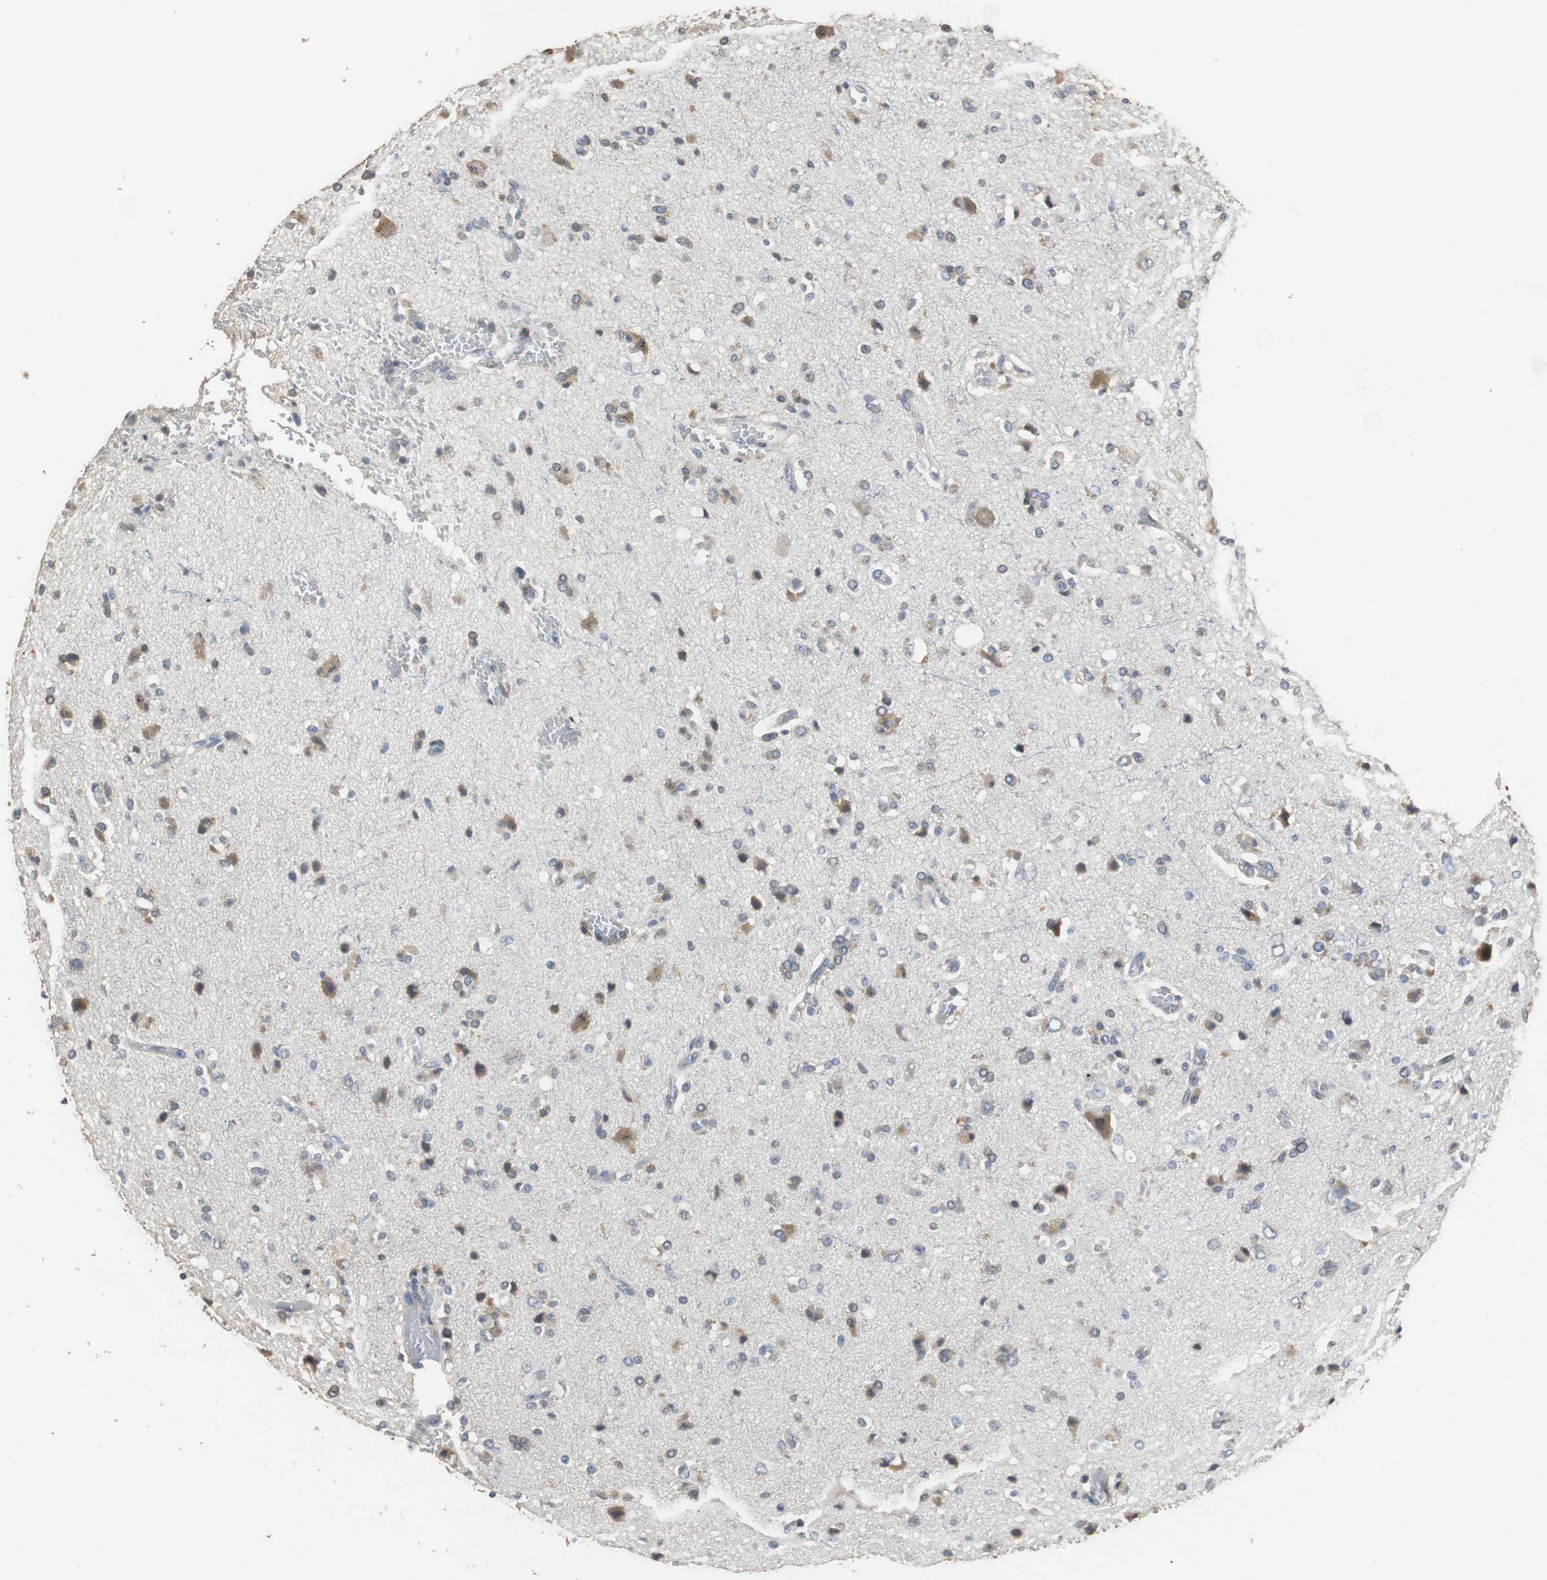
{"staining": {"intensity": "weak", "quantity": "<25%", "location": "cytoplasmic/membranous"}, "tissue": "glioma", "cell_type": "Tumor cells", "image_type": "cancer", "snomed": [{"axis": "morphology", "description": "Glioma, malignant, High grade"}, {"axis": "topography", "description": "Brain"}], "caption": "Micrograph shows no significant protein positivity in tumor cells of high-grade glioma (malignant).", "gene": "HMGCL", "patient": {"sex": "male", "age": 47}}